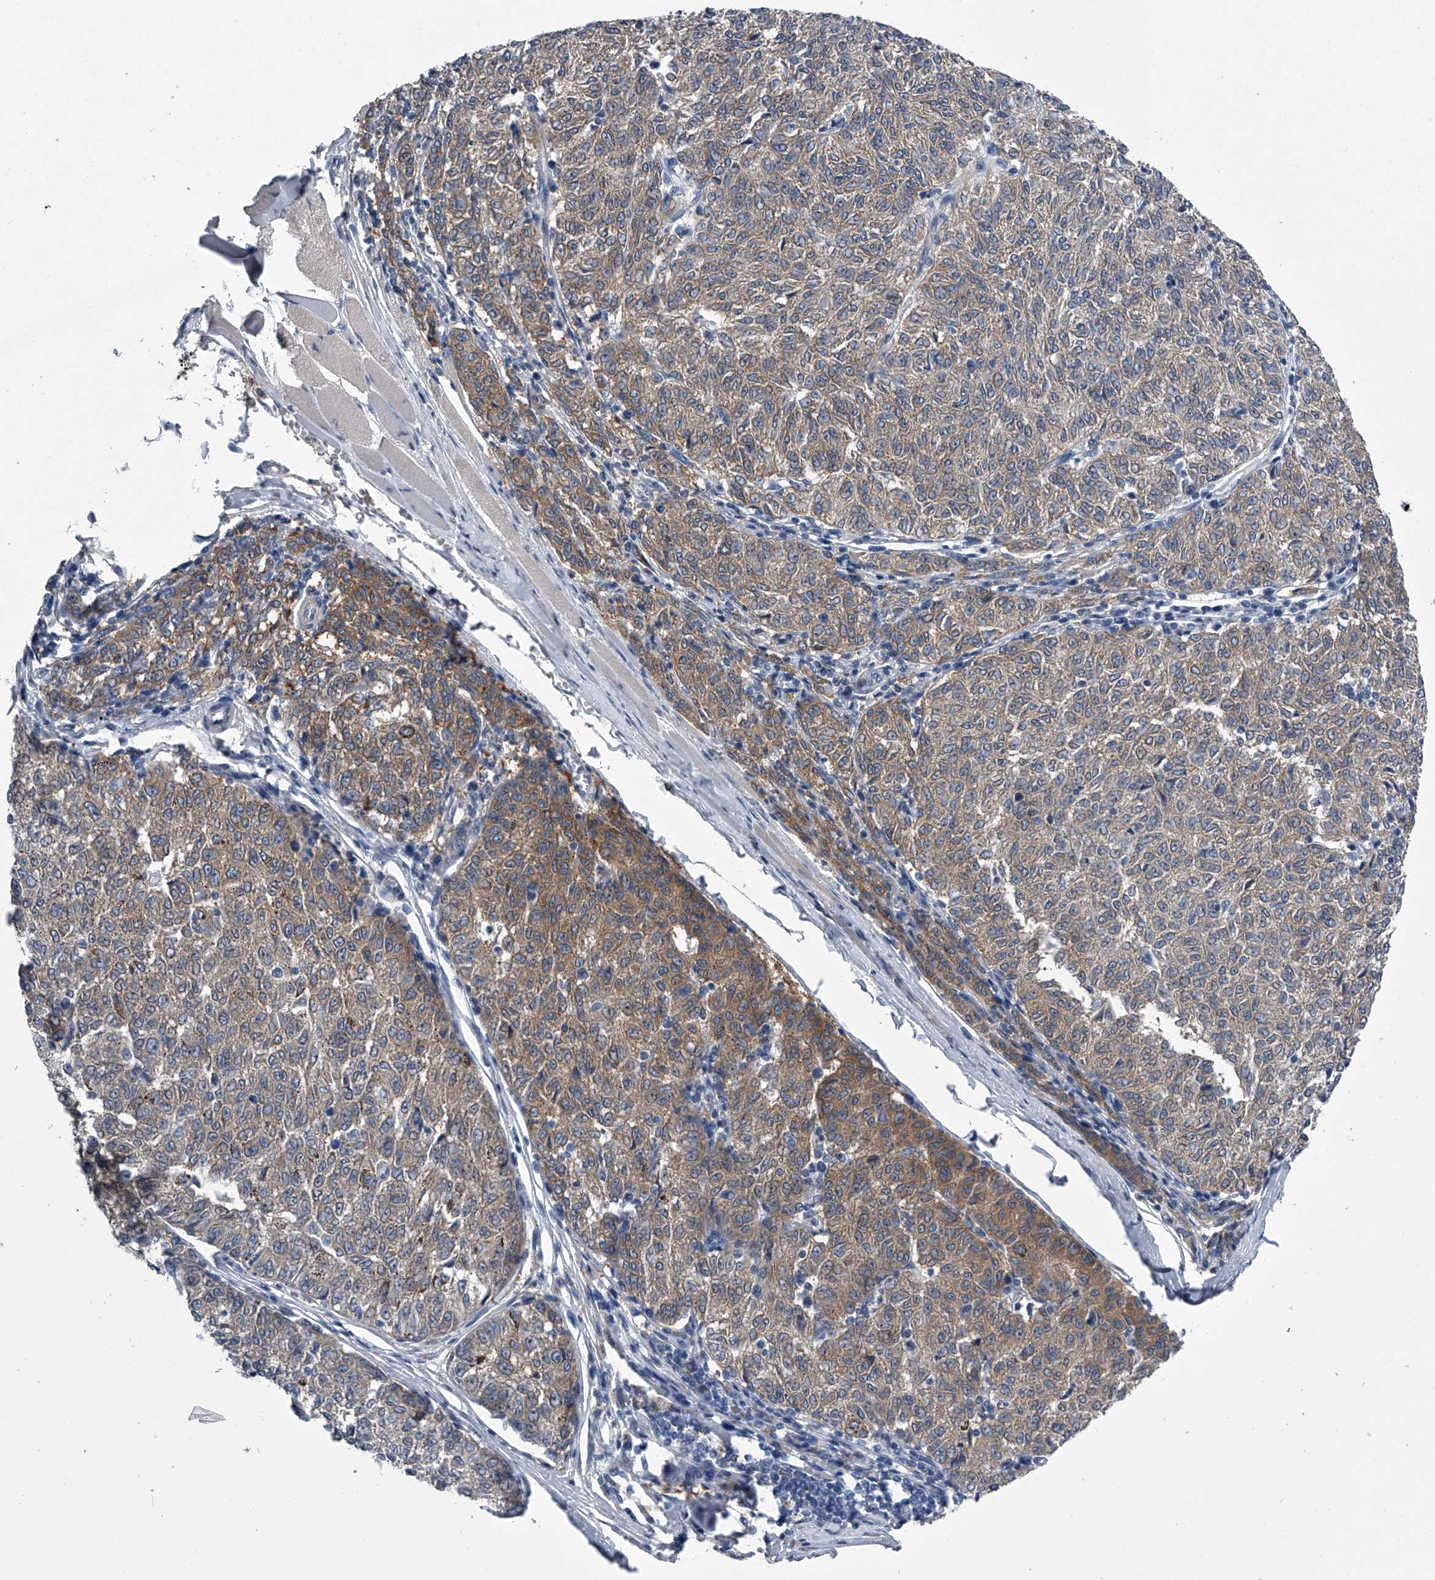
{"staining": {"intensity": "moderate", "quantity": "25%-75%", "location": "cytoplasmic/membranous"}, "tissue": "melanoma", "cell_type": "Tumor cells", "image_type": "cancer", "snomed": [{"axis": "morphology", "description": "Malignant melanoma, NOS"}, {"axis": "topography", "description": "Skin"}], "caption": "A micrograph of malignant melanoma stained for a protein demonstrates moderate cytoplasmic/membranous brown staining in tumor cells.", "gene": "PPP2R5D", "patient": {"sex": "female", "age": 72}}